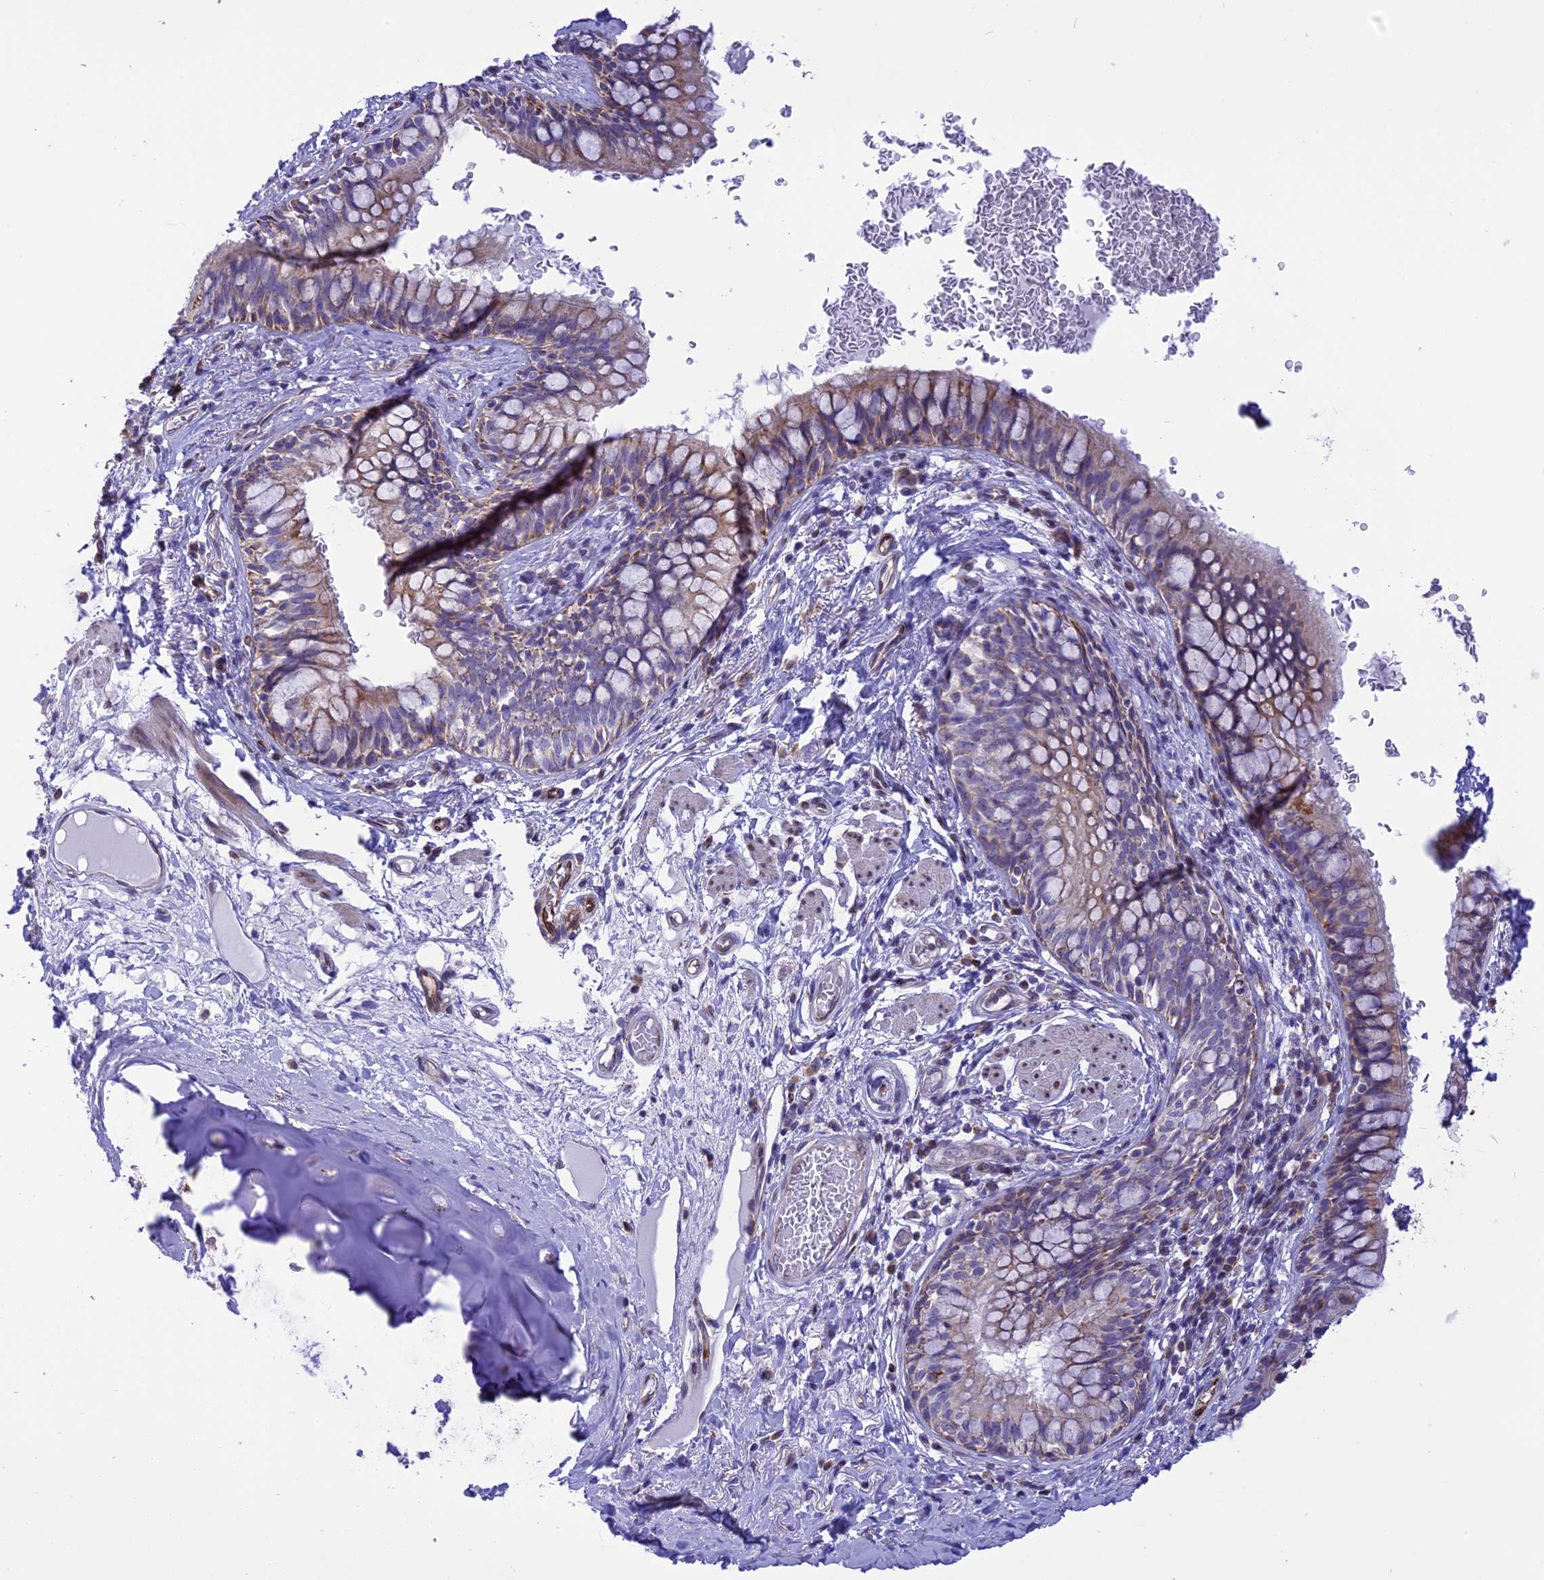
{"staining": {"intensity": "weak", "quantity": "25%-75%", "location": "cytoplasmic/membranous"}, "tissue": "bronchus", "cell_type": "Respiratory epithelial cells", "image_type": "normal", "snomed": [{"axis": "morphology", "description": "Normal tissue, NOS"}, {"axis": "topography", "description": "Cartilage tissue"}, {"axis": "topography", "description": "Bronchus"}], "caption": "Brown immunohistochemical staining in normal bronchus demonstrates weak cytoplasmic/membranous staining in about 25%-75% of respiratory epithelial cells. Ihc stains the protein of interest in brown and the nuclei are stained blue.", "gene": "DOC2B", "patient": {"sex": "female", "age": 36}}